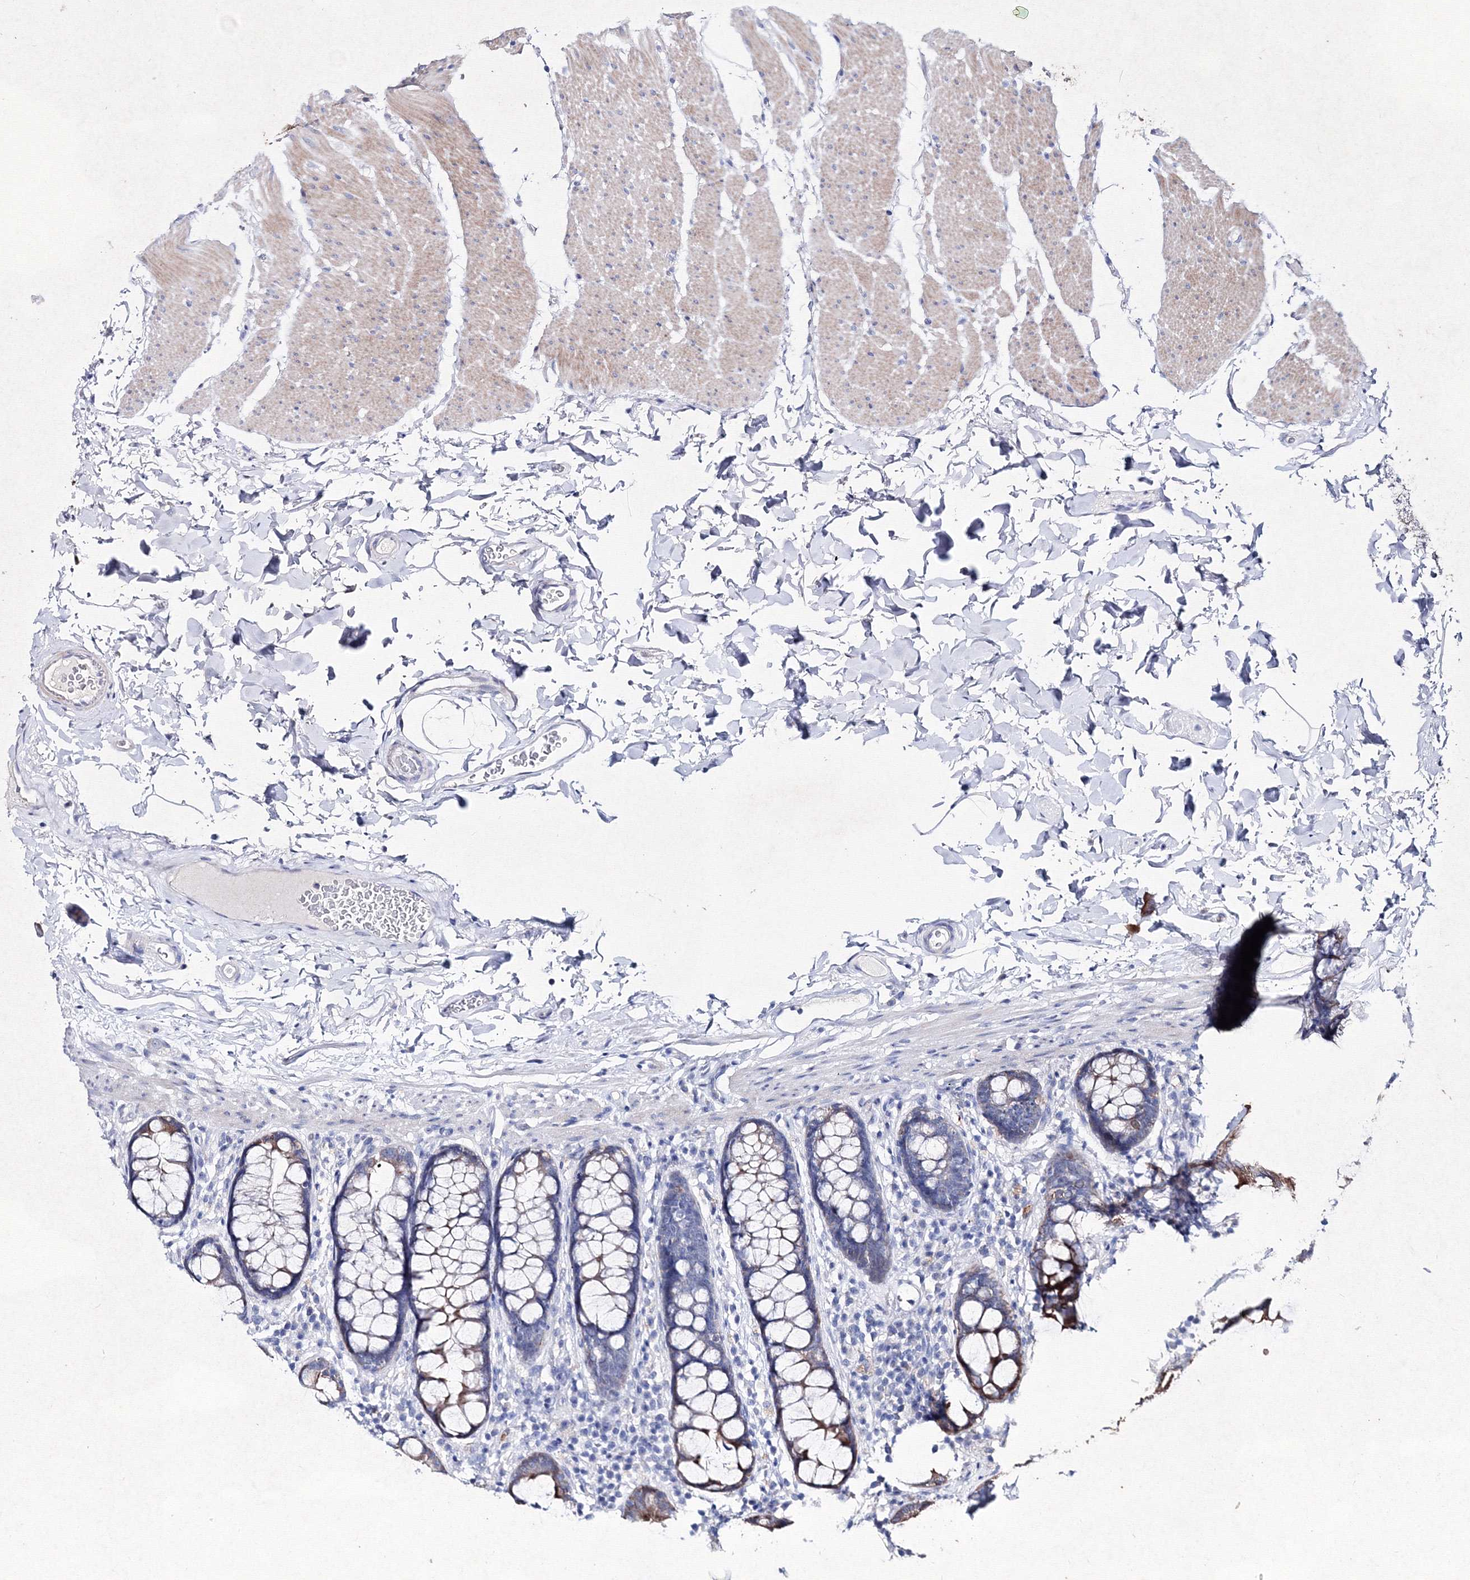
{"staining": {"intensity": "negative", "quantity": "none", "location": "none"}, "tissue": "colon", "cell_type": "Endothelial cells", "image_type": "normal", "snomed": [{"axis": "morphology", "description": "Normal tissue, NOS"}, {"axis": "topography", "description": "Colon"}], "caption": "Immunohistochemical staining of benign colon exhibits no significant positivity in endothelial cells. (DAB (3,3'-diaminobenzidine) immunohistochemistry (IHC) with hematoxylin counter stain).", "gene": "SMIM29", "patient": {"sex": "female", "age": 80}}